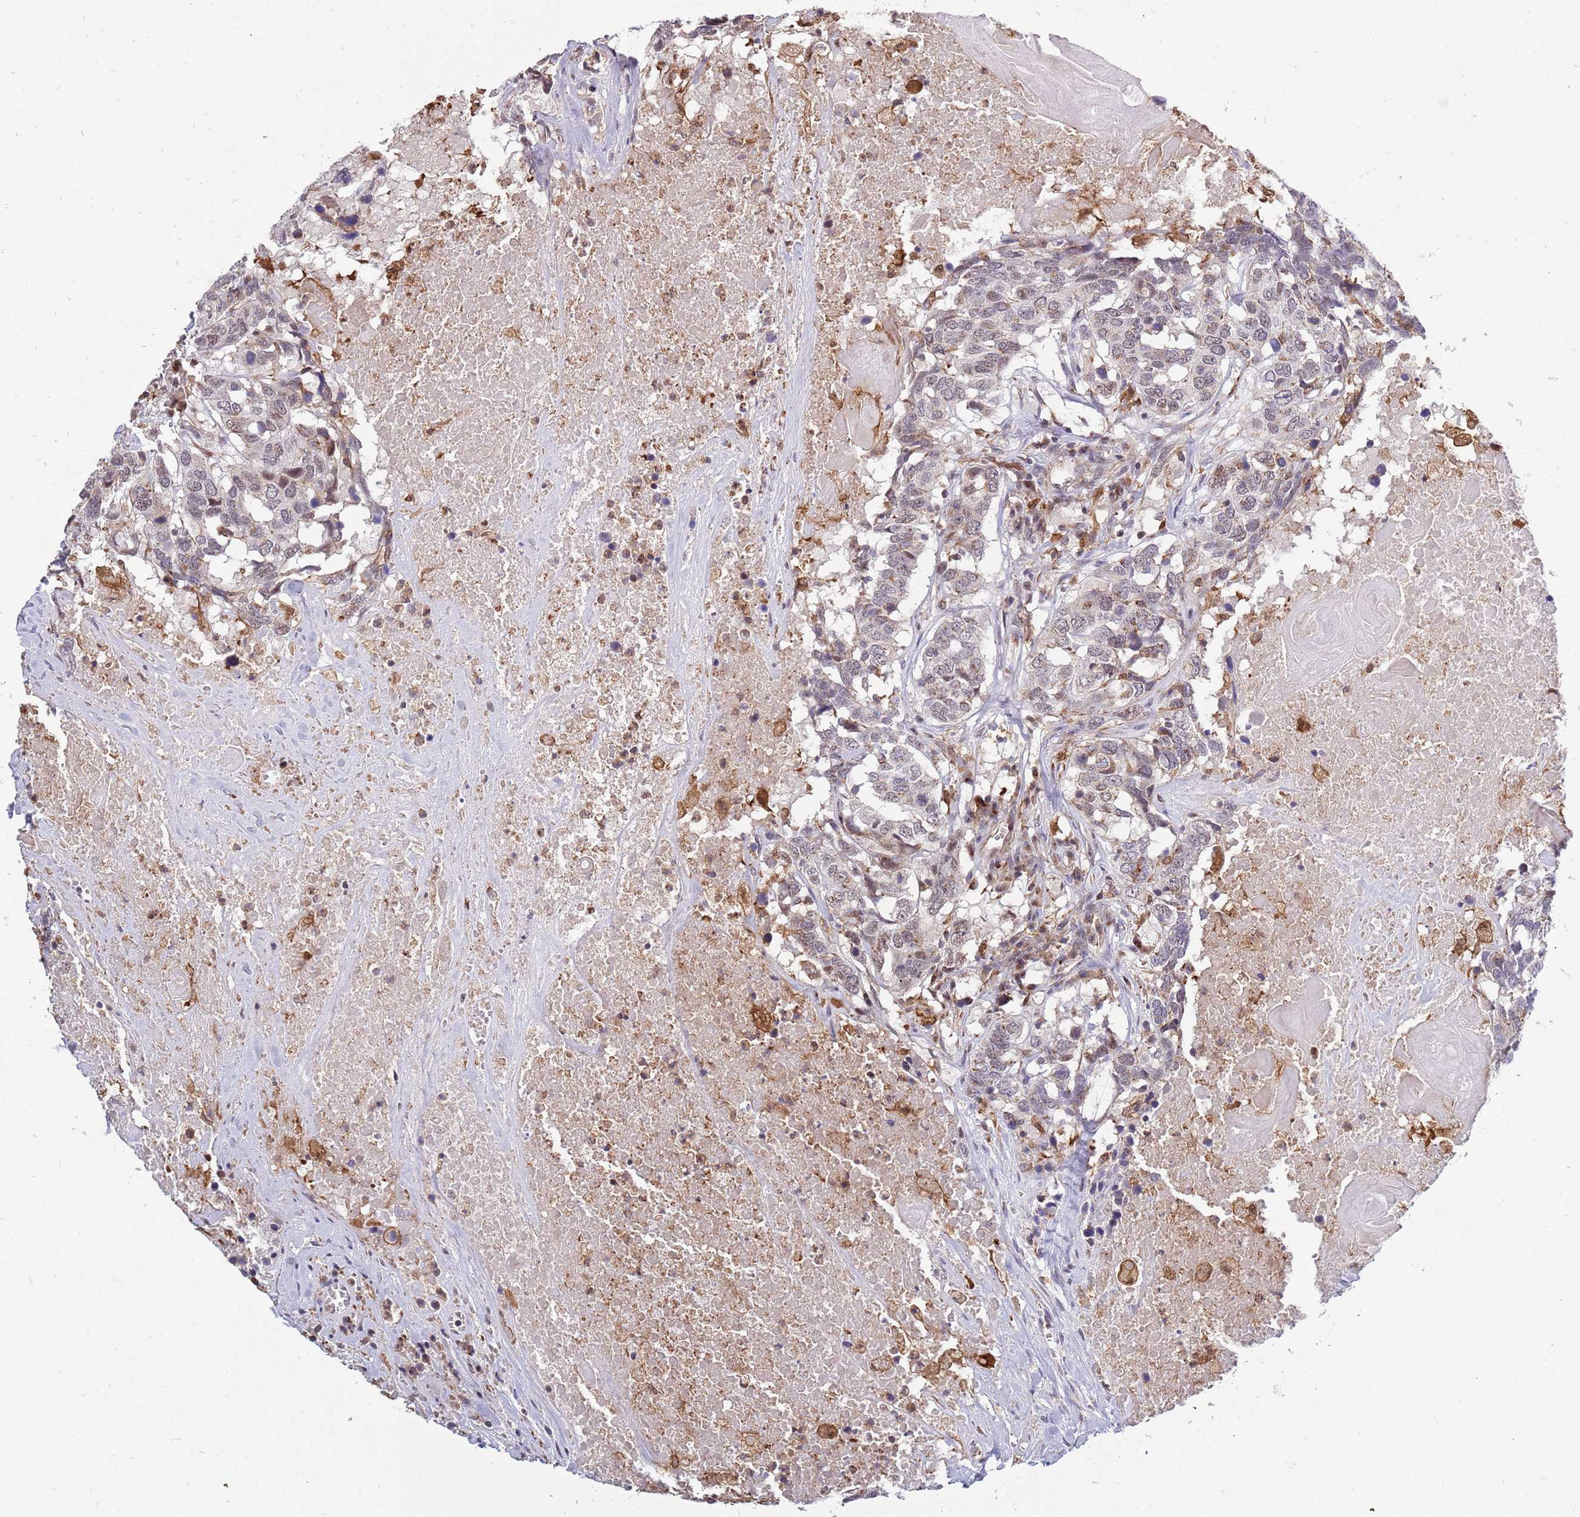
{"staining": {"intensity": "weak", "quantity": "<25%", "location": "nuclear"}, "tissue": "head and neck cancer", "cell_type": "Tumor cells", "image_type": "cancer", "snomed": [{"axis": "morphology", "description": "Squamous cell carcinoma, NOS"}, {"axis": "topography", "description": "Head-Neck"}], "caption": "IHC photomicrograph of neoplastic tissue: squamous cell carcinoma (head and neck) stained with DAB (3,3'-diaminobenzidine) reveals no significant protein staining in tumor cells.", "gene": "CCNJL", "patient": {"sex": "male", "age": 66}}